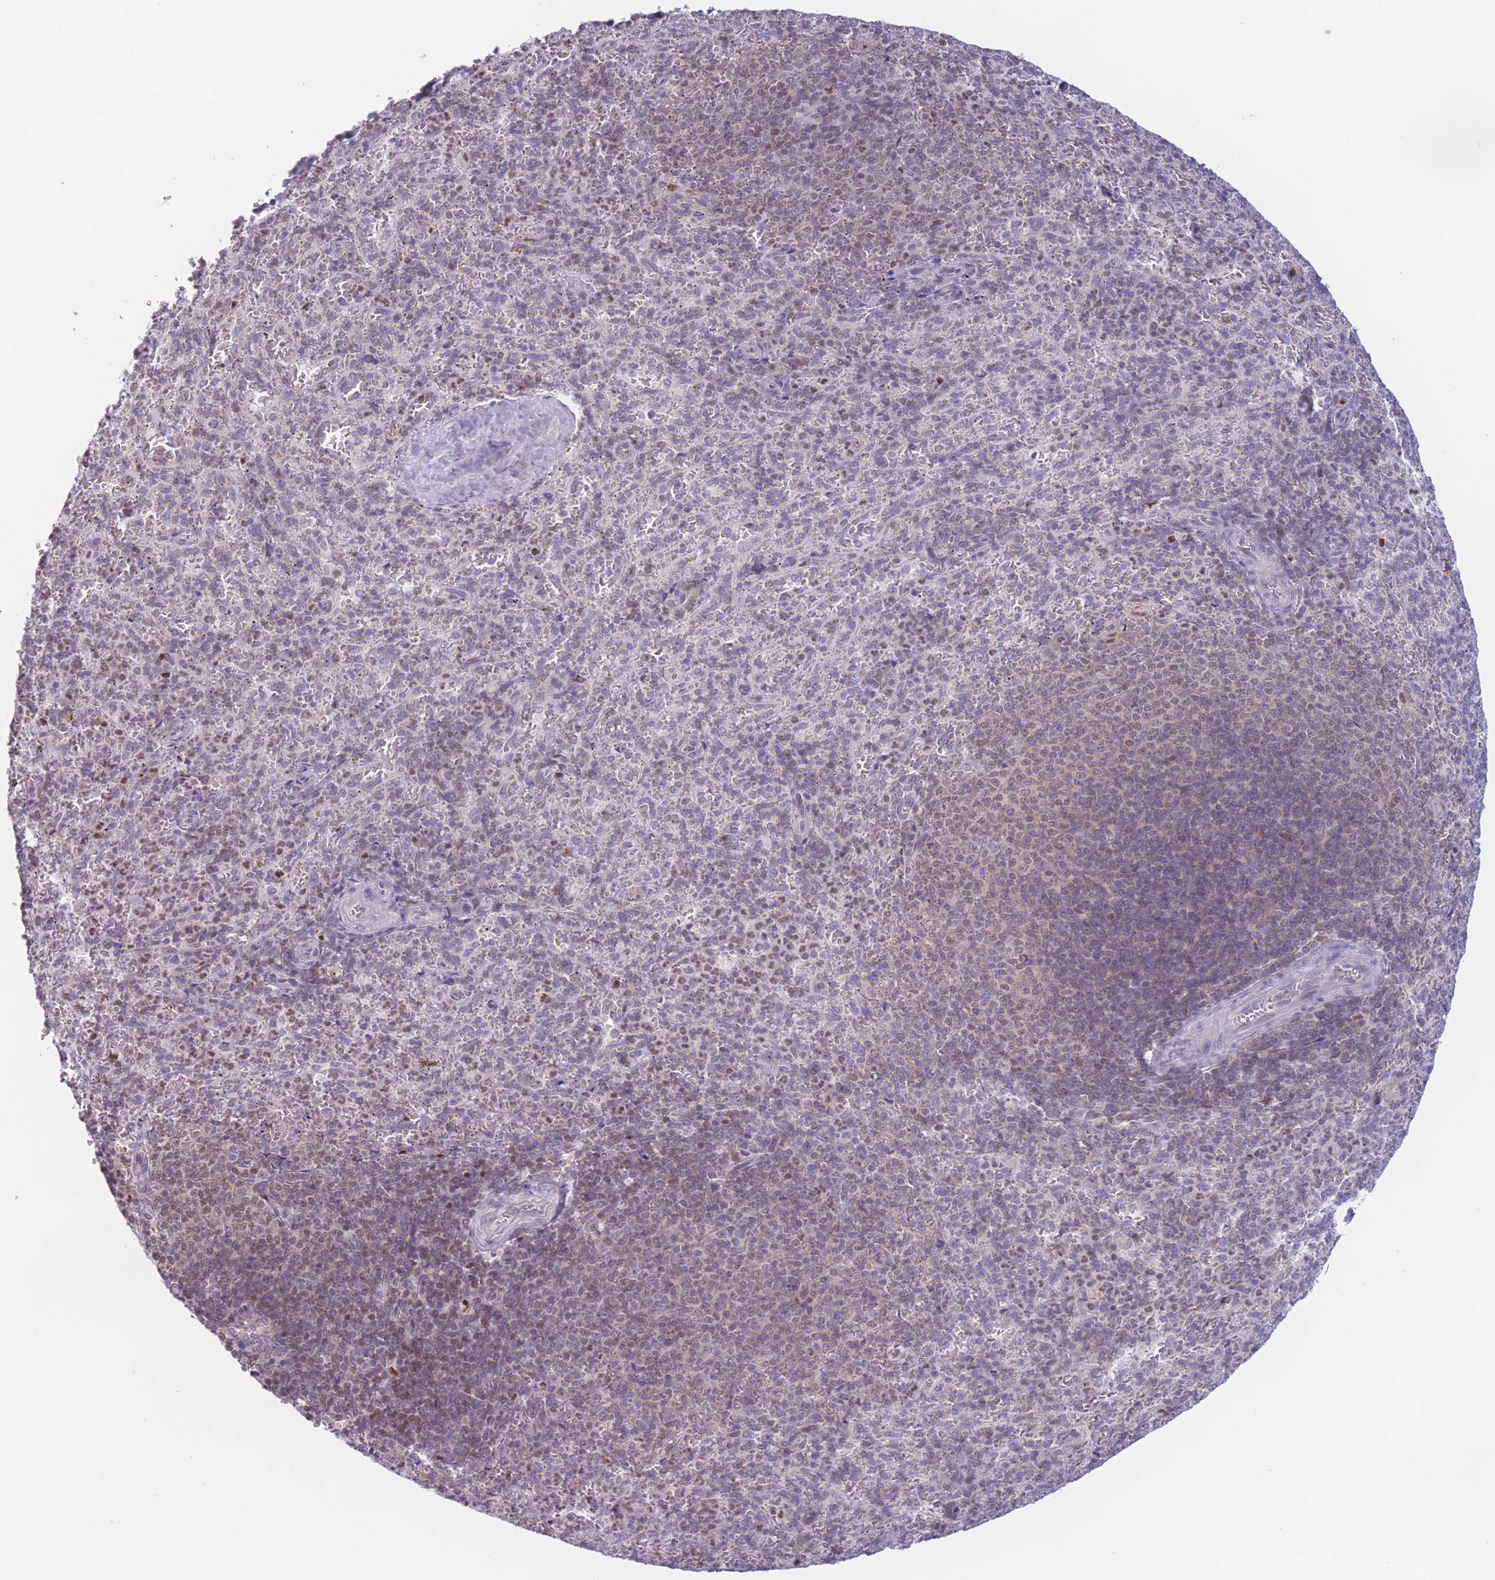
{"staining": {"intensity": "moderate", "quantity": "<25%", "location": "nuclear"}, "tissue": "spleen", "cell_type": "Cells in red pulp", "image_type": "normal", "snomed": [{"axis": "morphology", "description": "Normal tissue, NOS"}, {"axis": "topography", "description": "Spleen"}], "caption": "Immunohistochemical staining of benign spleen demonstrates low levels of moderate nuclear expression in about <25% of cells in red pulp.", "gene": "ENSG00000267179", "patient": {"sex": "female", "age": 21}}